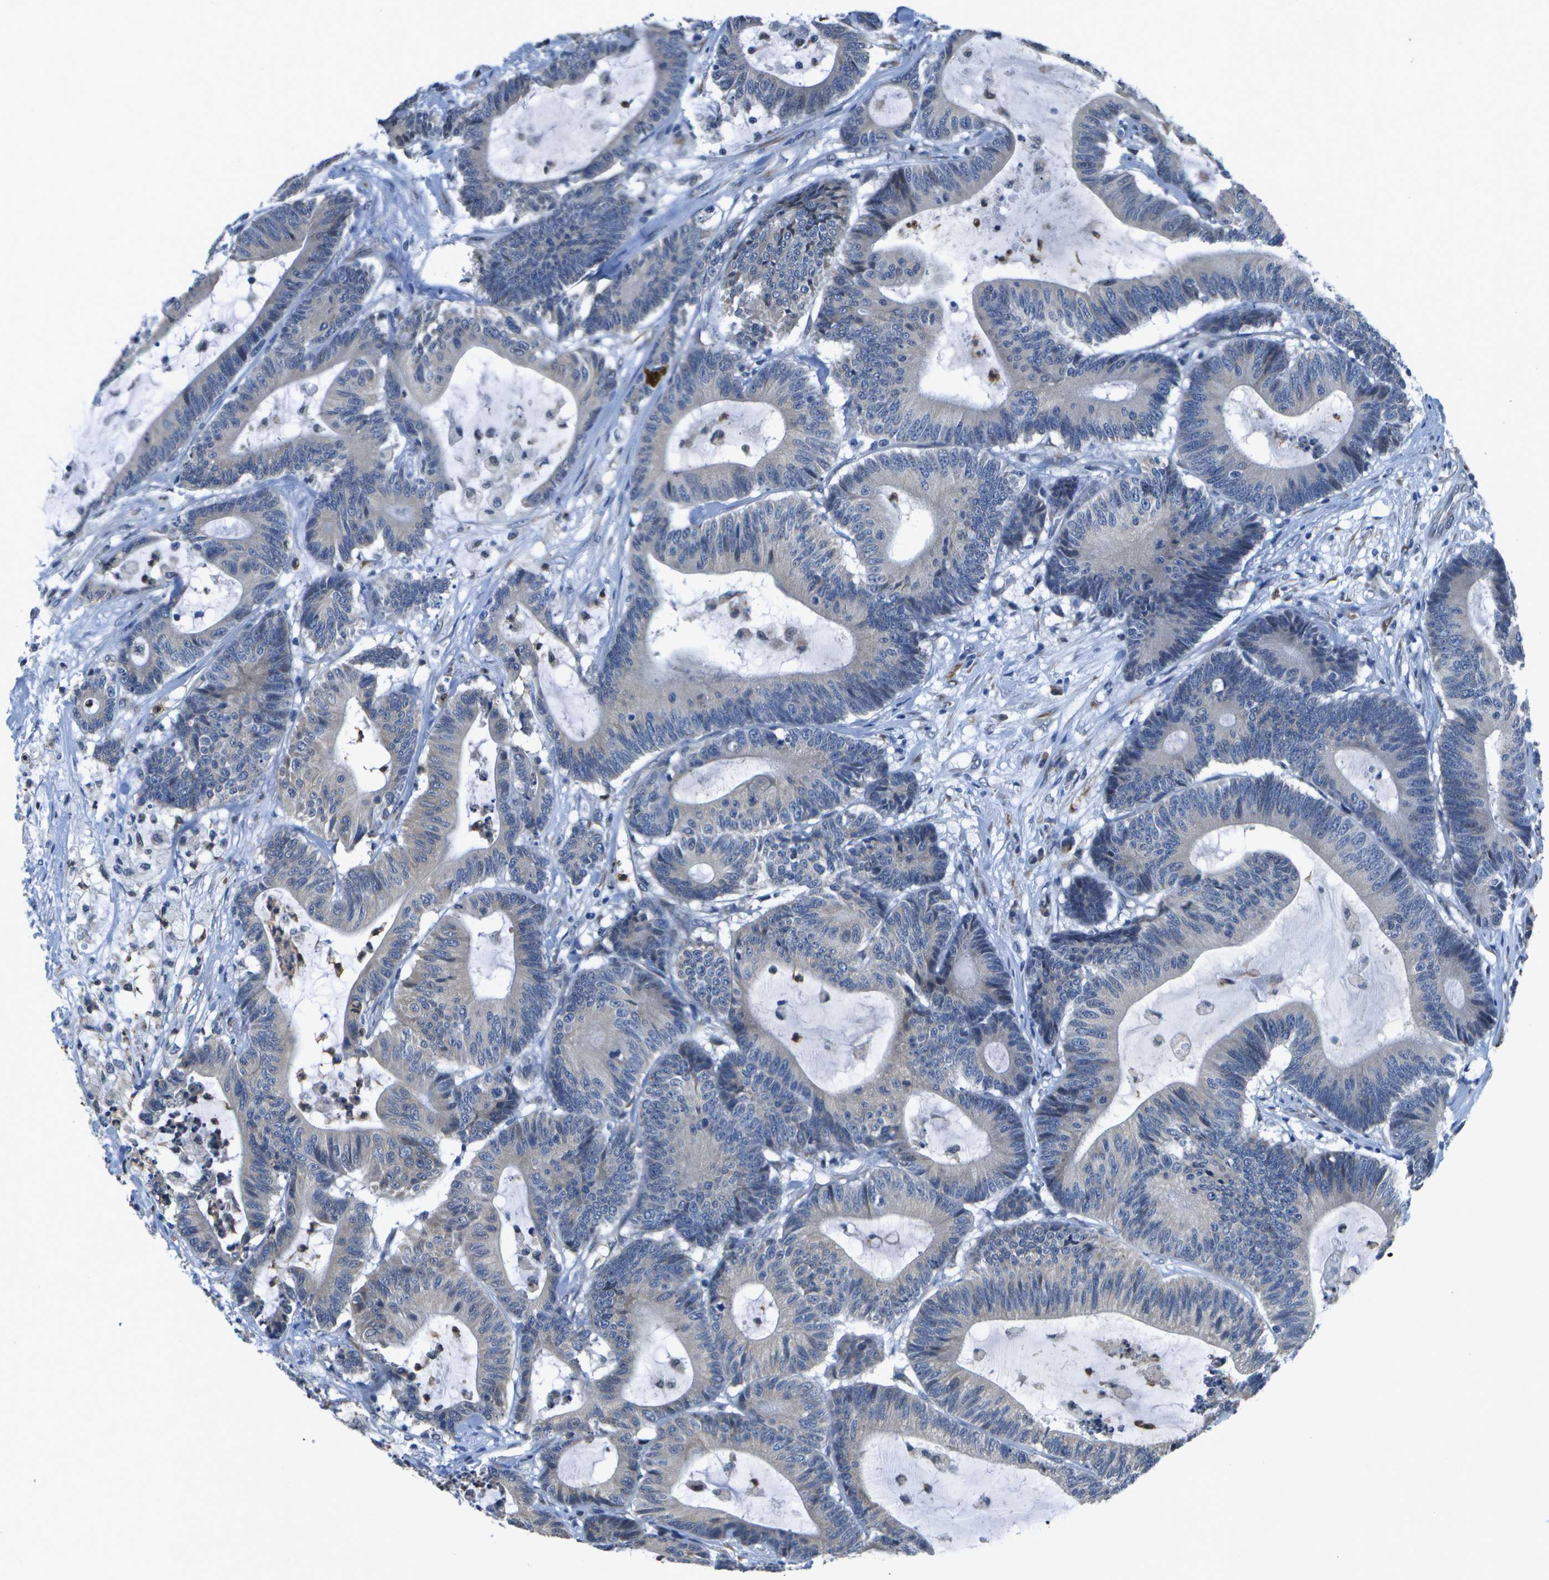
{"staining": {"intensity": "negative", "quantity": "none", "location": "none"}, "tissue": "colorectal cancer", "cell_type": "Tumor cells", "image_type": "cancer", "snomed": [{"axis": "morphology", "description": "Adenocarcinoma, NOS"}, {"axis": "topography", "description": "Colon"}], "caption": "A histopathology image of colorectal adenocarcinoma stained for a protein demonstrates no brown staining in tumor cells.", "gene": "DSE", "patient": {"sex": "female", "age": 84}}